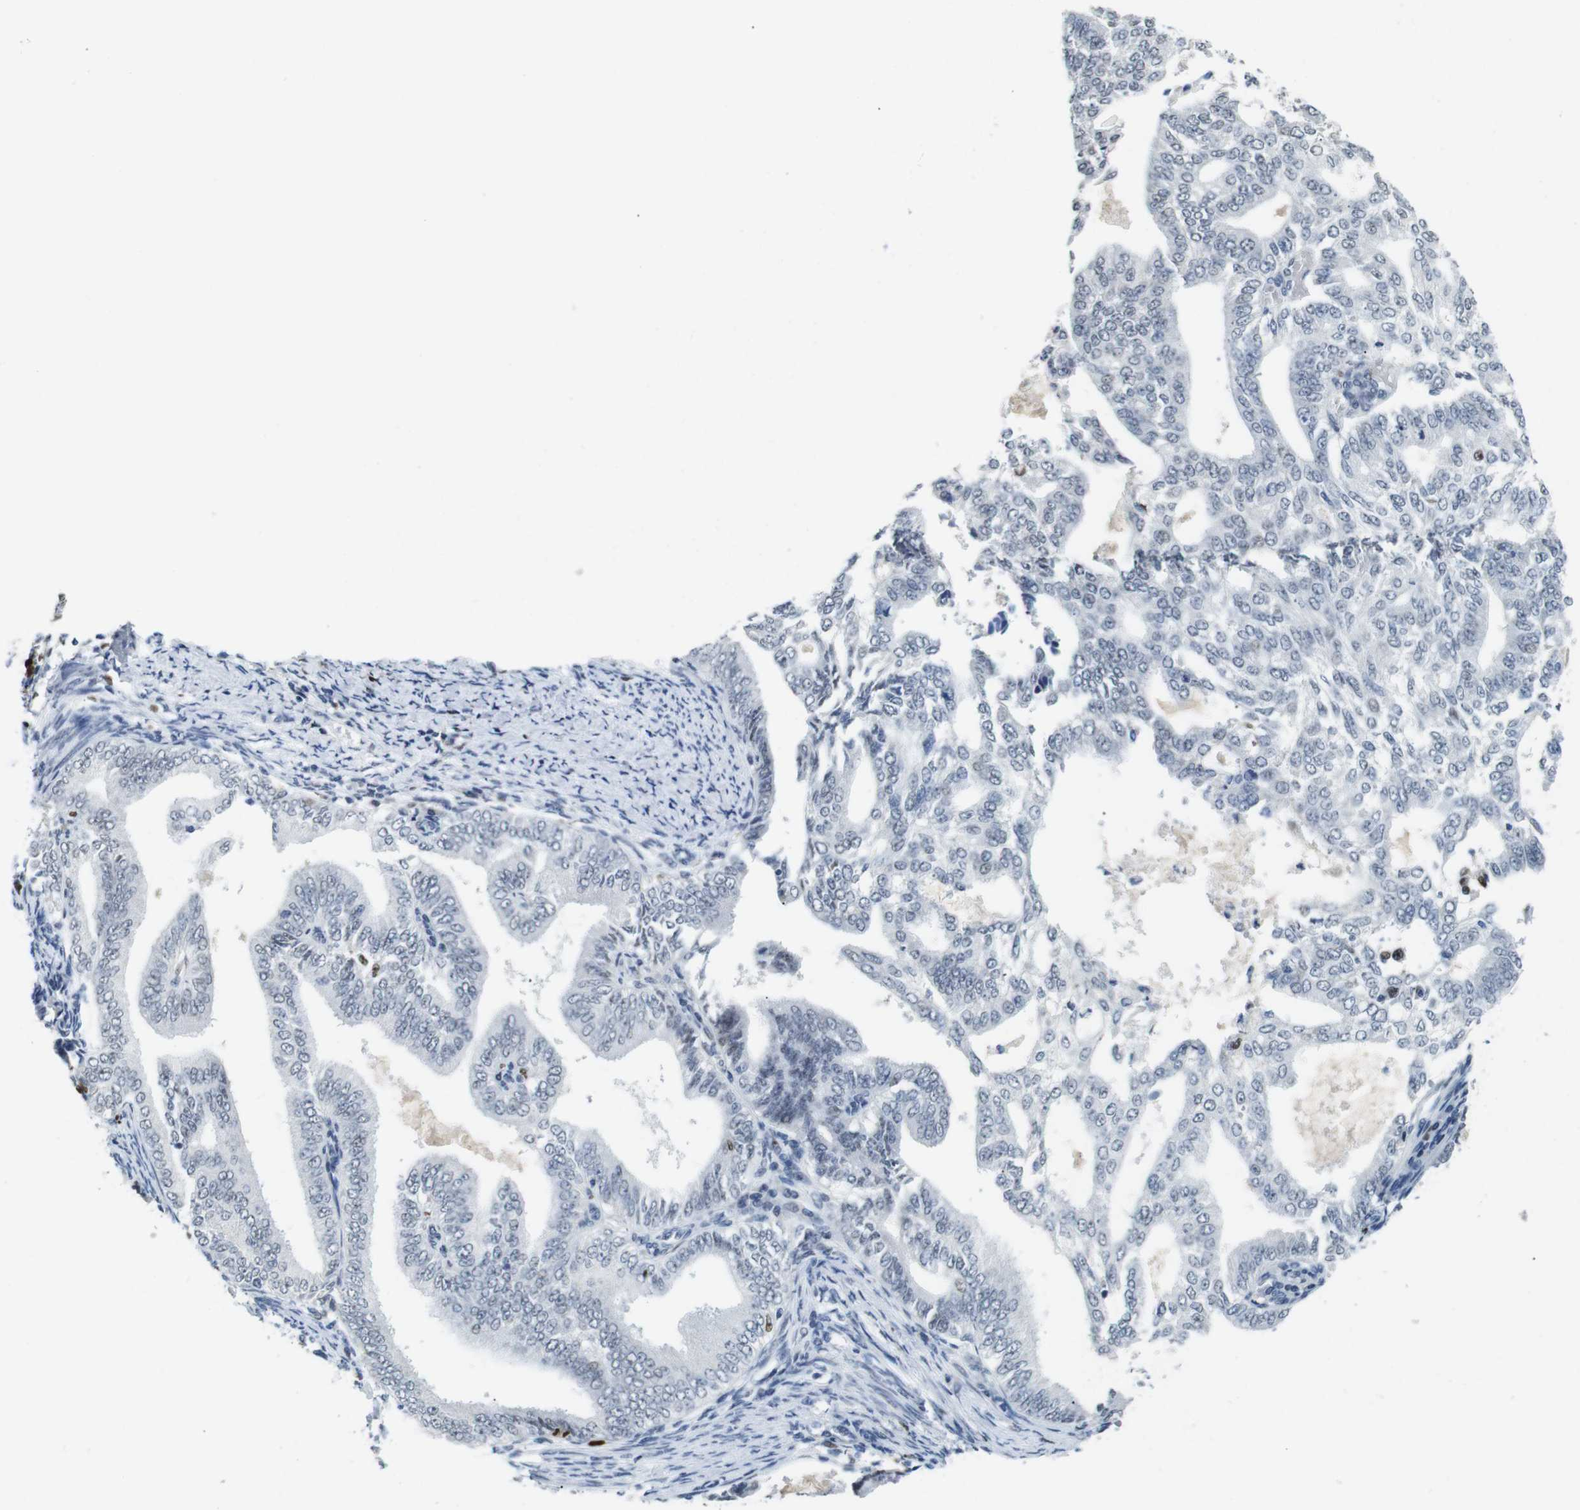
{"staining": {"intensity": "negative", "quantity": "none", "location": "none"}, "tissue": "endometrial cancer", "cell_type": "Tumor cells", "image_type": "cancer", "snomed": [{"axis": "morphology", "description": "Adenocarcinoma, NOS"}, {"axis": "topography", "description": "Endometrium"}], "caption": "Endometrial adenocarcinoma was stained to show a protein in brown. There is no significant positivity in tumor cells. Brightfield microscopy of IHC stained with DAB (3,3'-diaminobenzidine) (brown) and hematoxylin (blue), captured at high magnification.", "gene": "IRF8", "patient": {"sex": "female", "age": 58}}